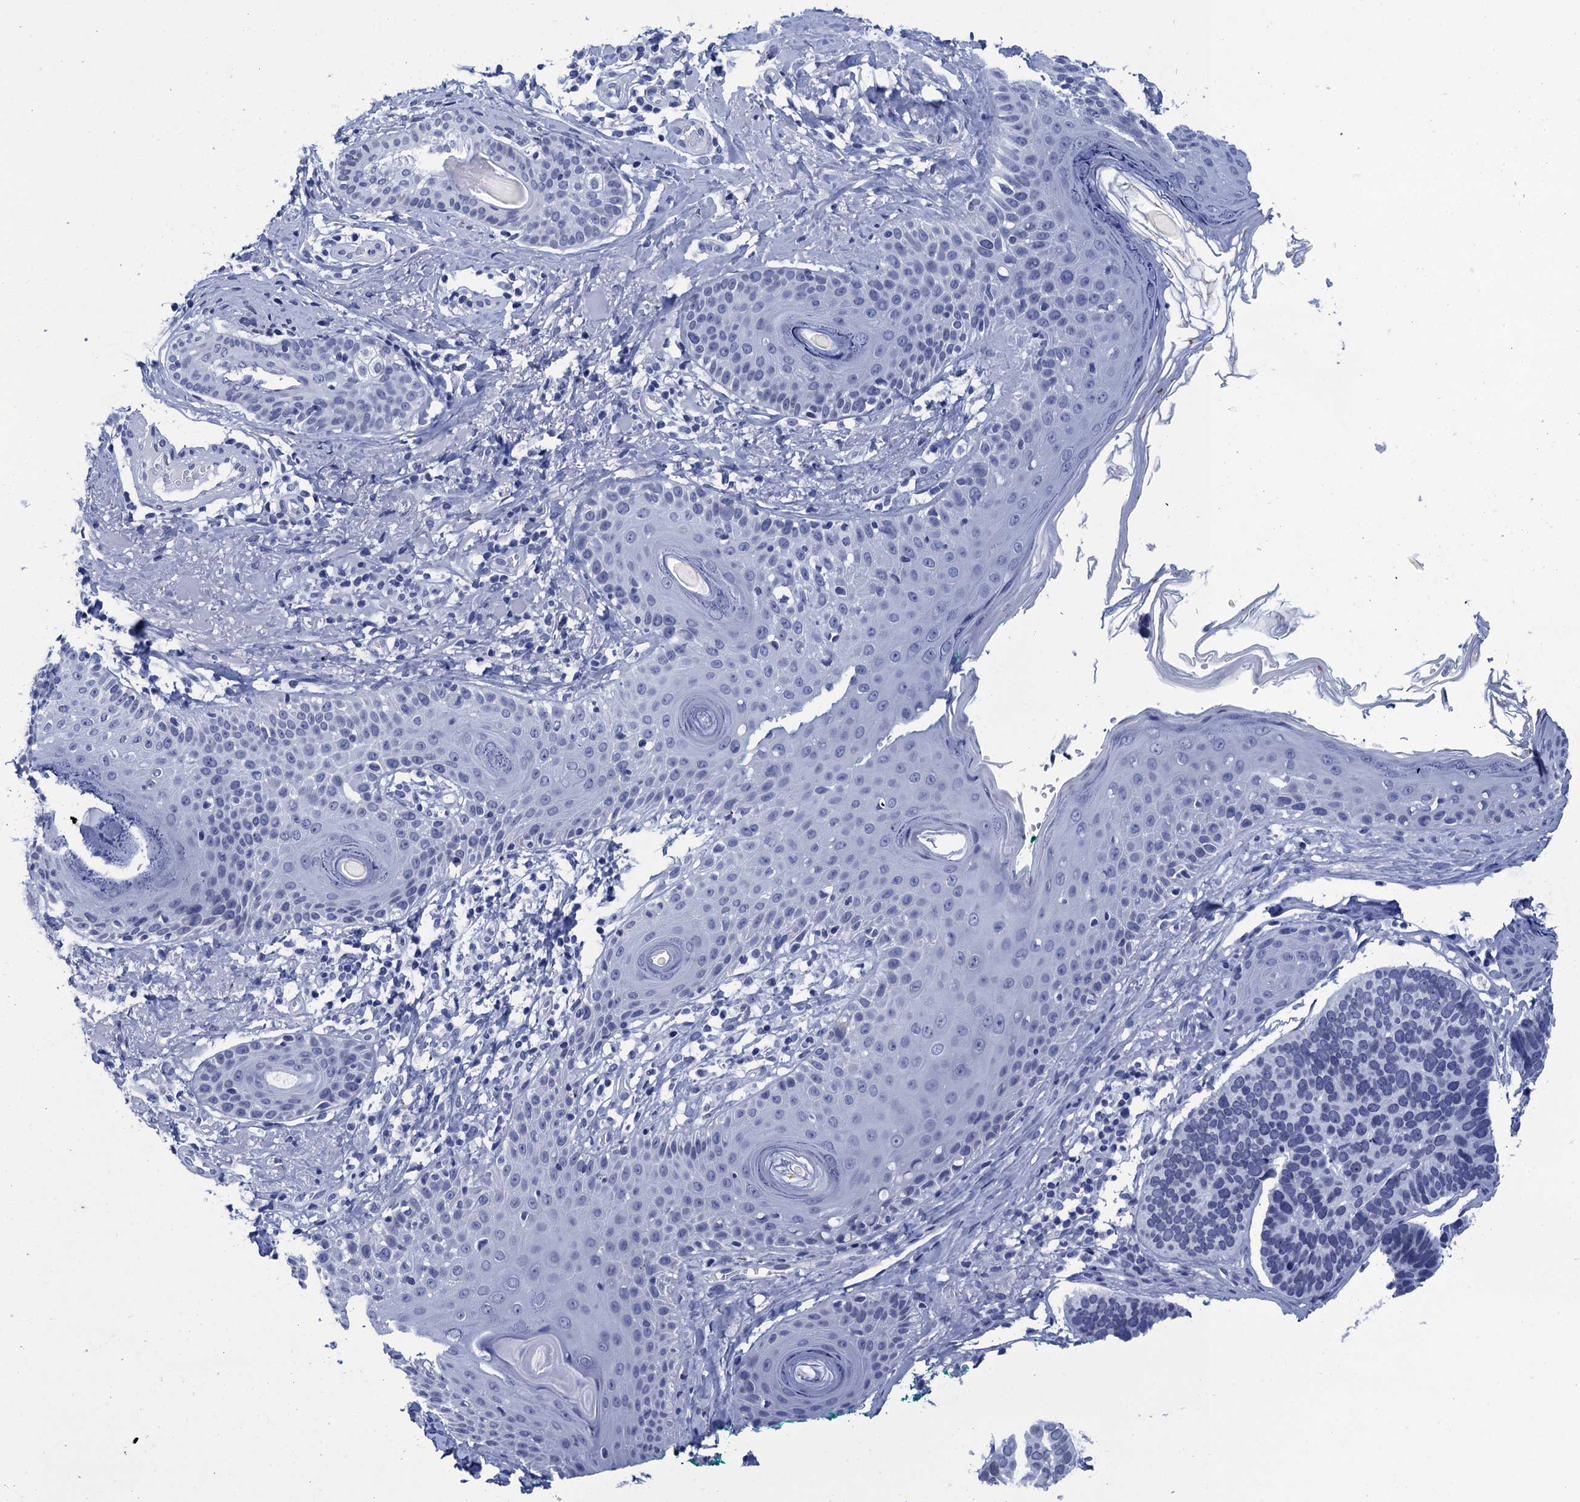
{"staining": {"intensity": "negative", "quantity": "none", "location": "none"}, "tissue": "skin cancer", "cell_type": "Tumor cells", "image_type": "cancer", "snomed": [{"axis": "morphology", "description": "Basal cell carcinoma"}, {"axis": "topography", "description": "Skin"}], "caption": "IHC histopathology image of skin cancer stained for a protein (brown), which demonstrates no staining in tumor cells.", "gene": "METTL25", "patient": {"sex": "male", "age": 62}}